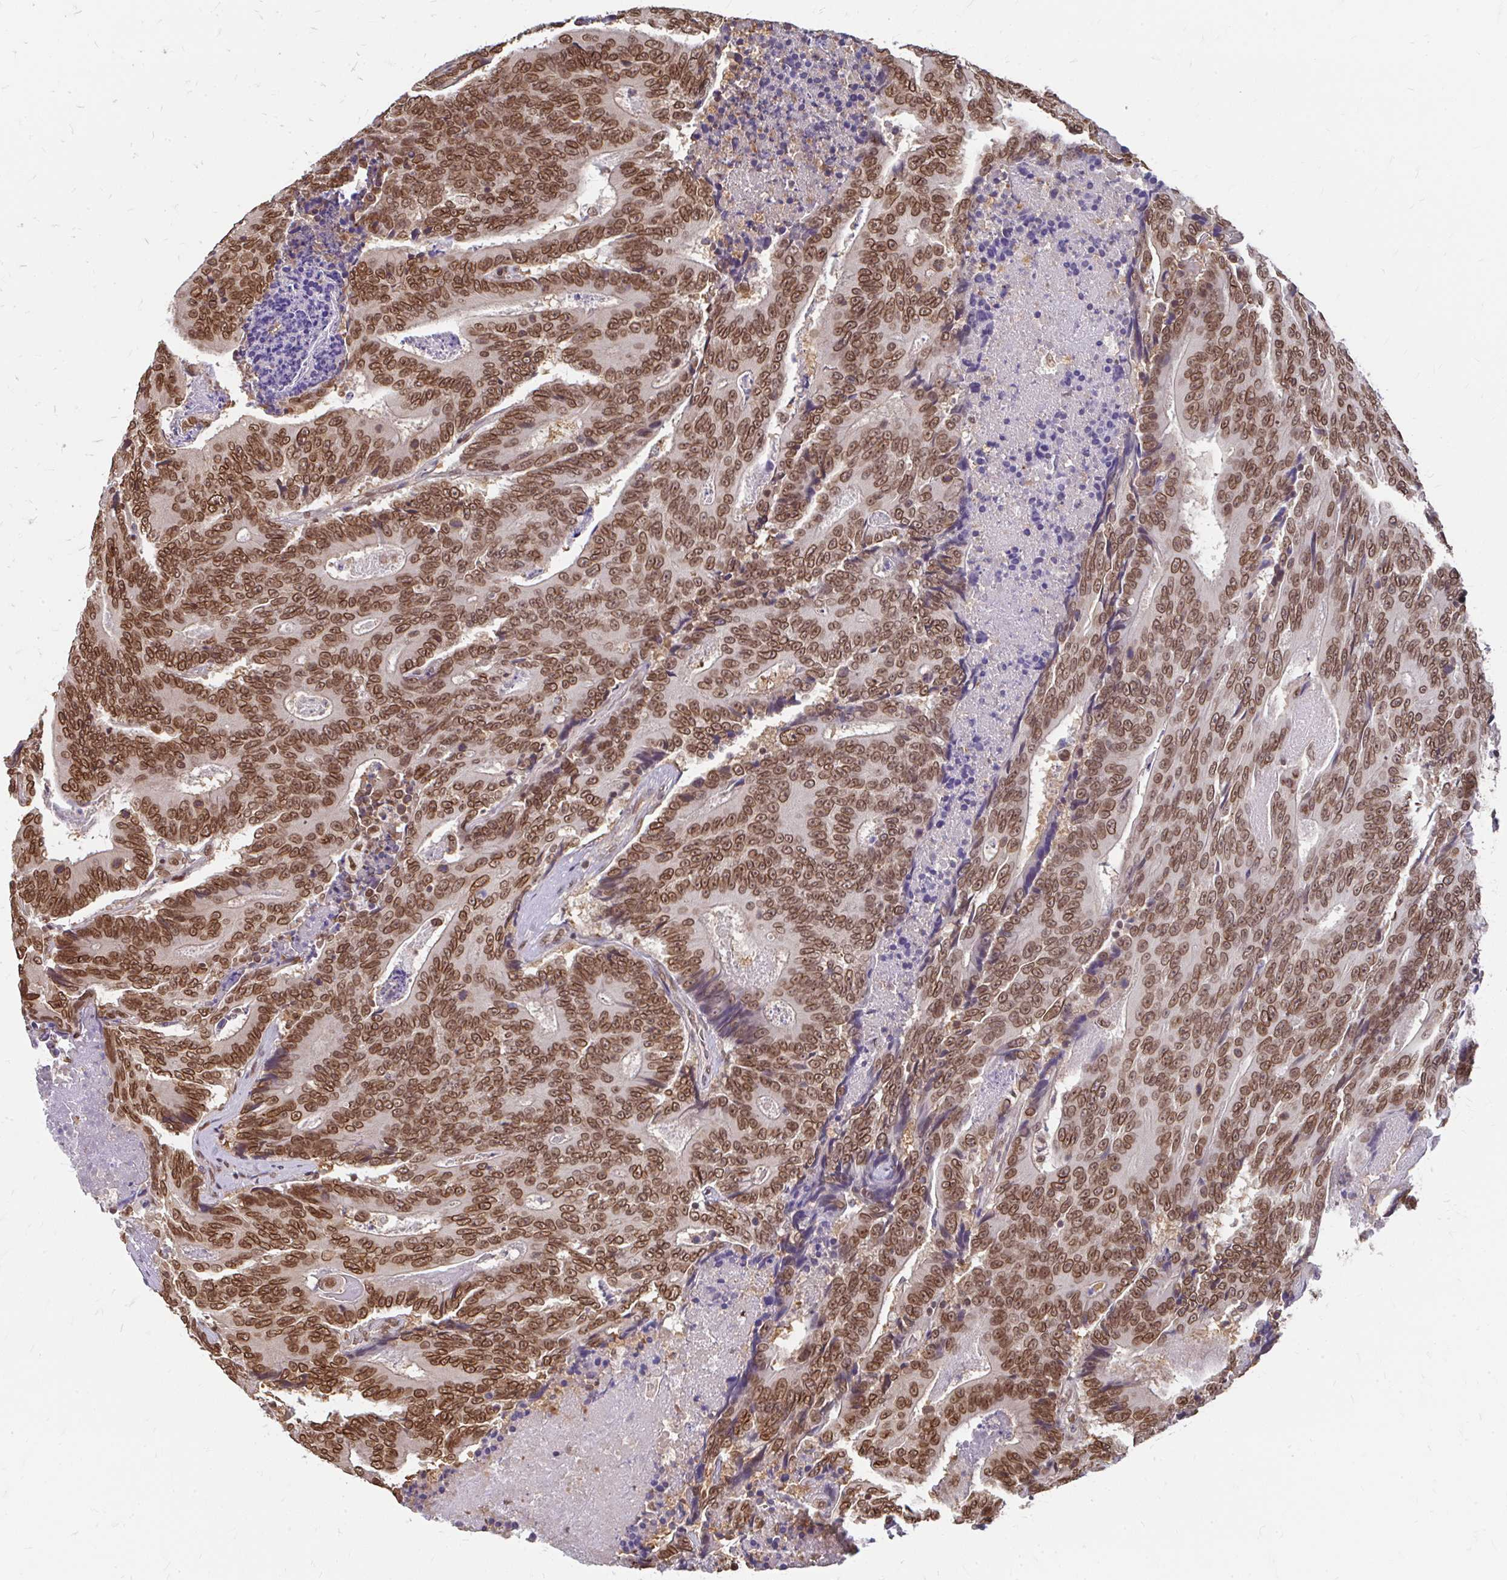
{"staining": {"intensity": "moderate", "quantity": ">75%", "location": "cytoplasmic/membranous,nuclear"}, "tissue": "colorectal cancer", "cell_type": "Tumor cells", "image_type": "cancer", "snomed": [{"axis": "morphology", "description": "Adenocarcinoma, NOS"}, {"axis": "topography", "description": "Colon"}], "caption": "The photomicrograph reveals staining of colorectal adenocarcinoma, revealing moderate cytoplasmic/membranous and nuclear protein staining (brown color) within tumor cells.", "gene": "XPO1", "patient": {"sex": "male", "age": 83}}